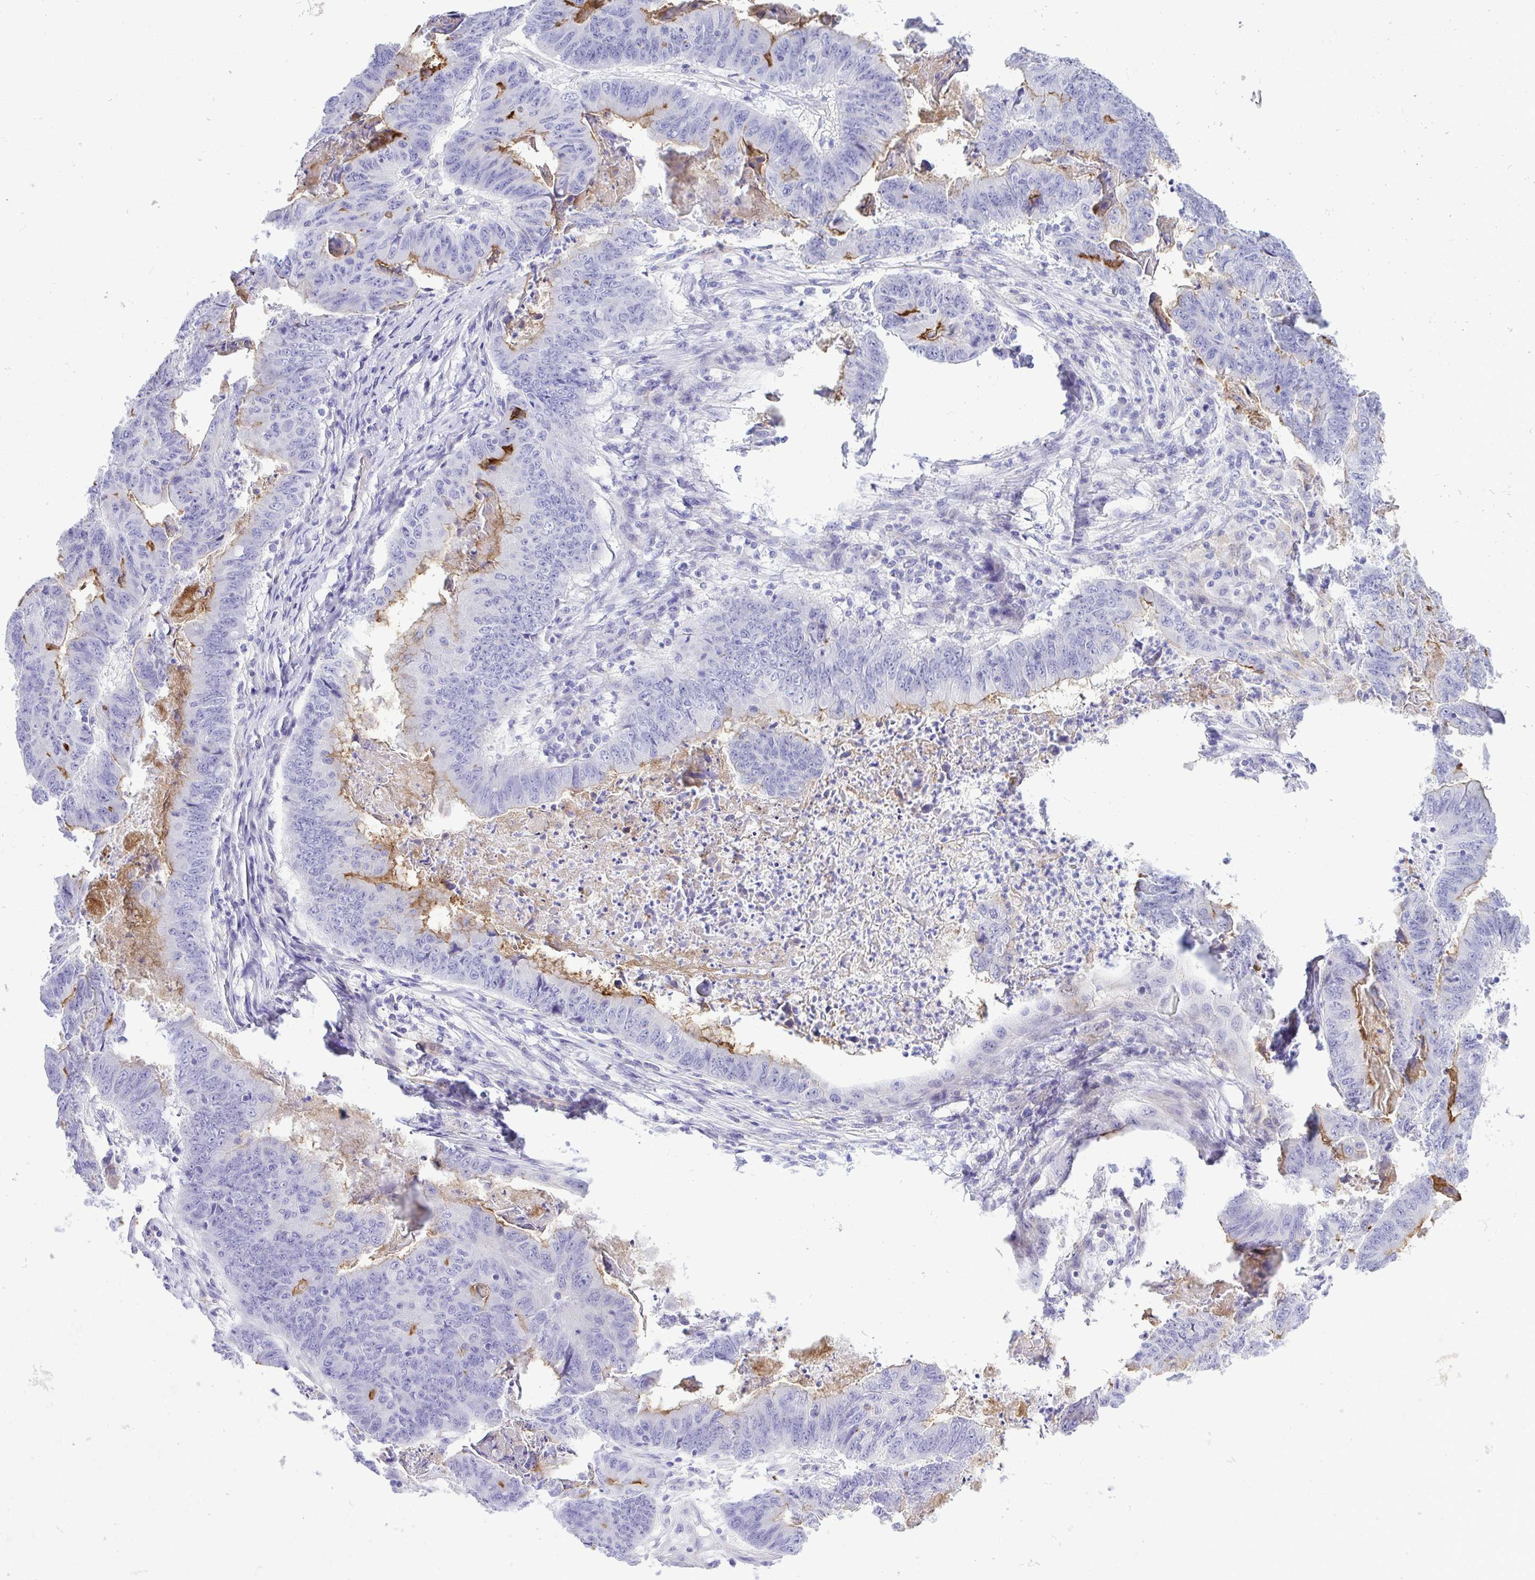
{"staining": {"intensity": "negative", "quantity": "none", "location": "none"}, "tissue": "stomach cancer", "cell_type": "Tumor cells", "image_type": "cancer", "snomed": [{"axis": "morphology", "description": "Adenocarcinoma, NOS"}, {"axis": "topography", "description": "Stomach, lower"}], "caption": "Micrograph shows no protein positivity in tumor cells of stomach cancer tissue. (Stains: DAB IHC with hematoxylin counter stain, Microscopy: brightfield microscopy at high magnification).", "gene": "ABCG2", "patient": {"sex": "male", "age": 77}}